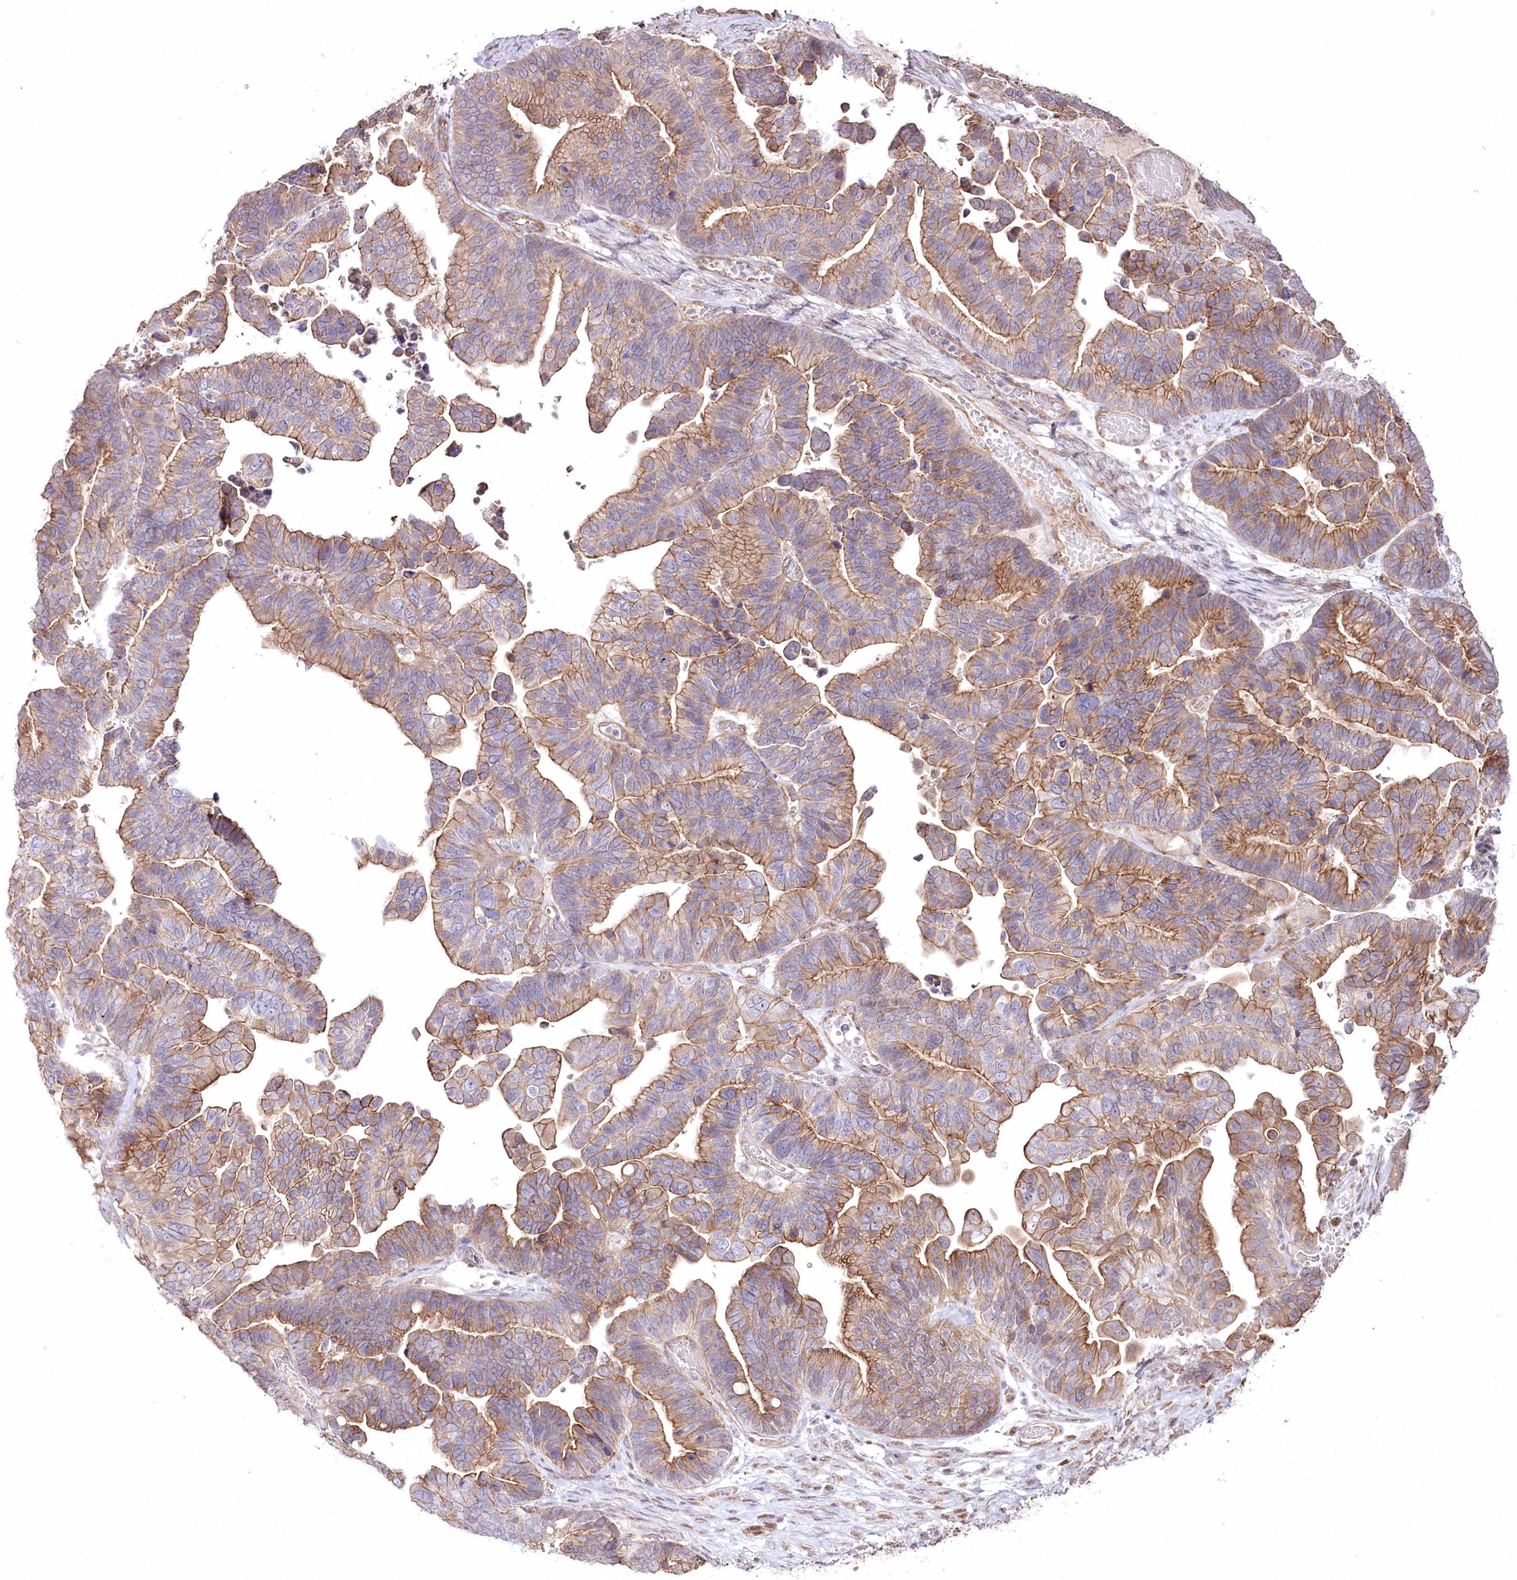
{"staining": {"intensity": "moderate", "quantity": ">75%", "location": "cytoplasmic/membranous"}, "tissue": "ovarian cancer", "cell_type": "Tumor cells", "image_type": "cancer", "snomed": [{"axis": "morphology", "description": "Cystadenocarcinoma, serous, NOS"}, {"axis": "topography", "description": "Ovary"}], "caption": "DAB immunohistochemical staining of ovarian cancer (serous cystadenocarcinoma) reveals moderate cytoplasmic/membranous protein expression in about >75% of tumor cells.", "gene": "REXO2", "patient": {"sex": "female", "age": 56}}